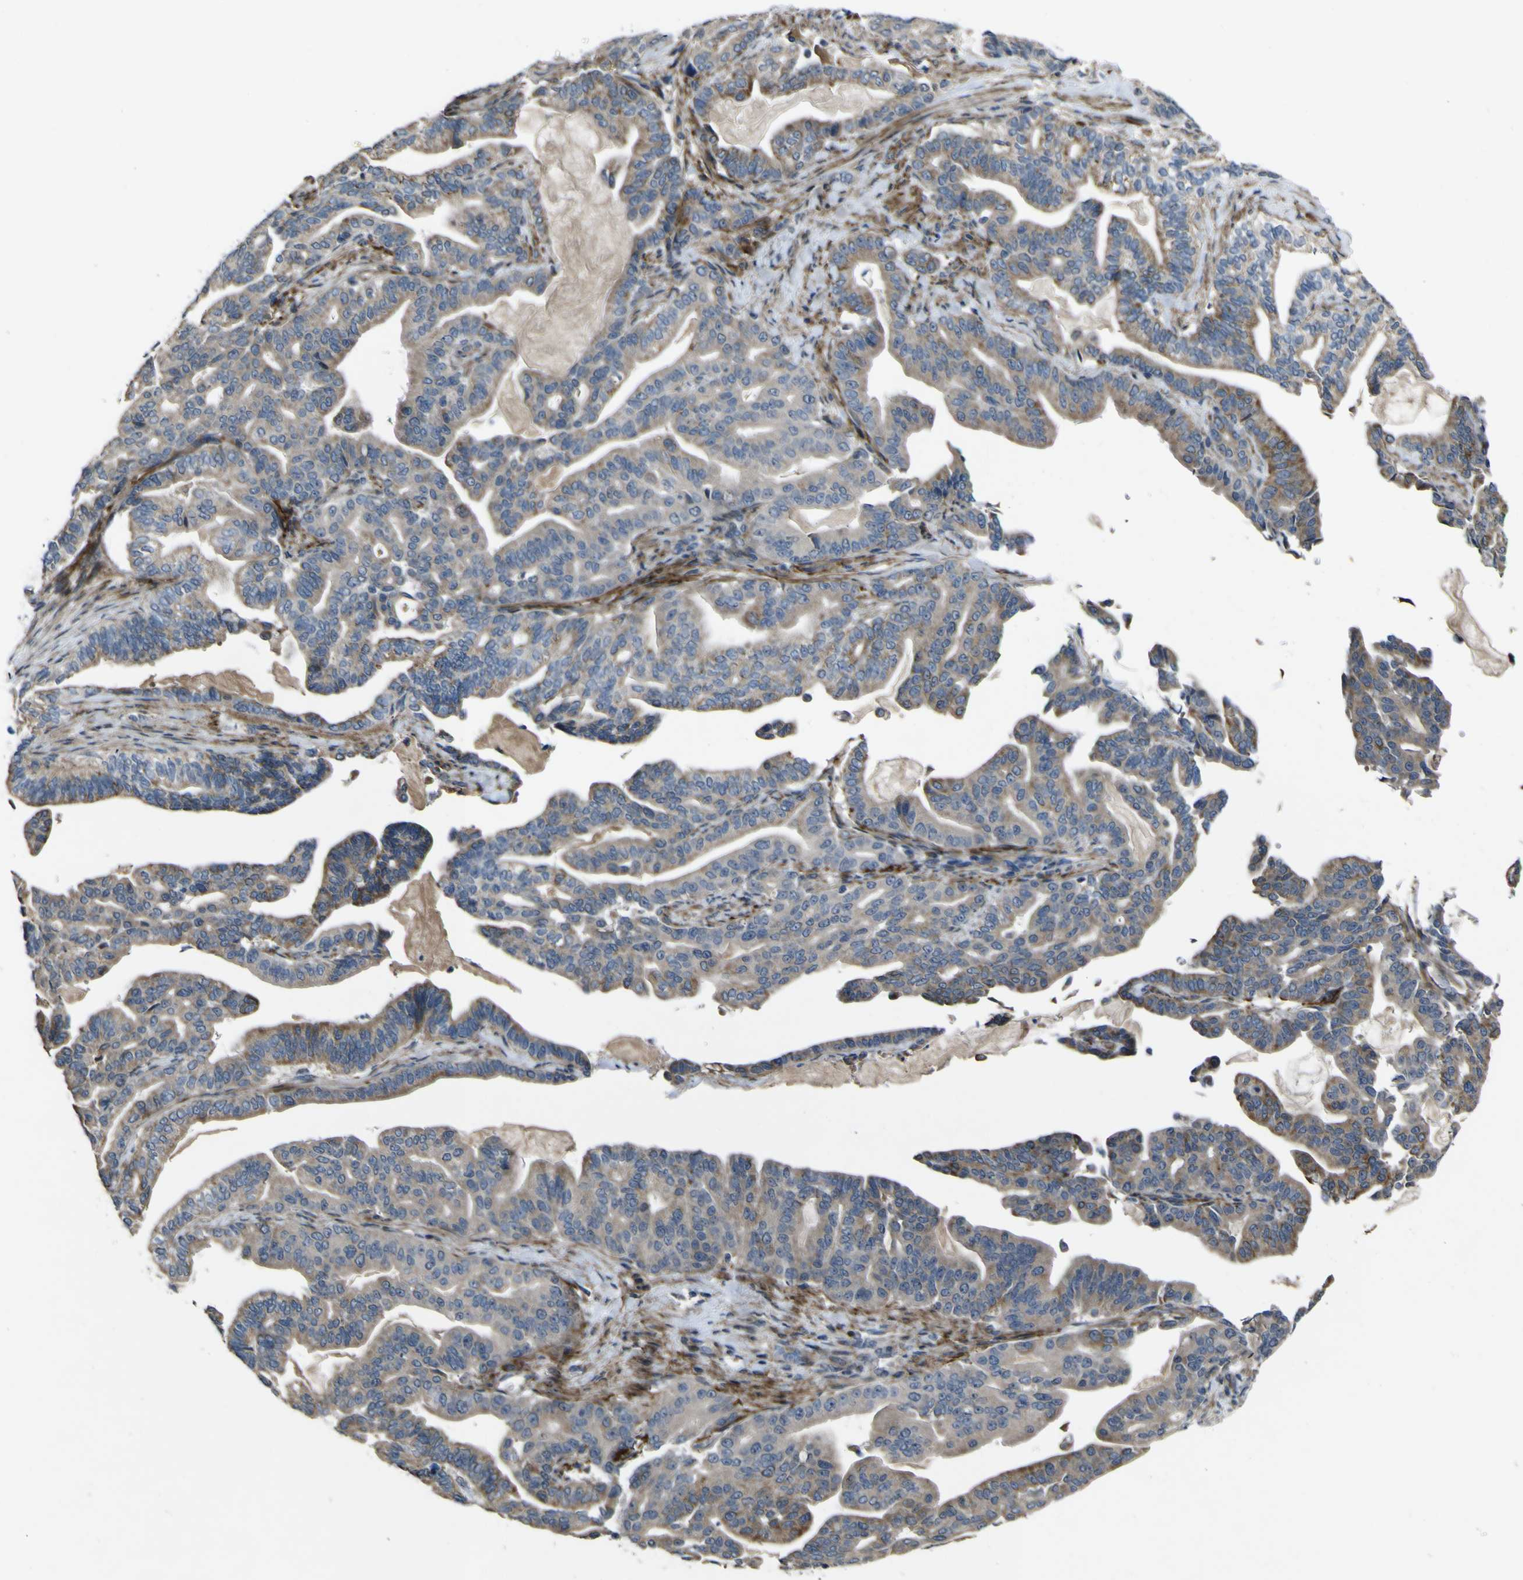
{"staining": {"intensity": "moderate", "quantity": "25%-75%", "location": "cytoplasmic/membranous"}, "tissue": "pancreatic cancer", "cell_type": "Tumor cells", "image_type": "cancer", "snomed": [{"axis": "morphology", "description": "Adenocarcinoma, NOS"}, {"axis": "topography", "description": "Pancreas"}], "caption": "Immunohistochemical staining of pancreatic adenocarcinoma shows moderate cytoplasmic/membranous protein expression in about 25%-75% of tumor cells.", "gene": "GPLD1", "patient": {"sex": "male", "age": 63}}